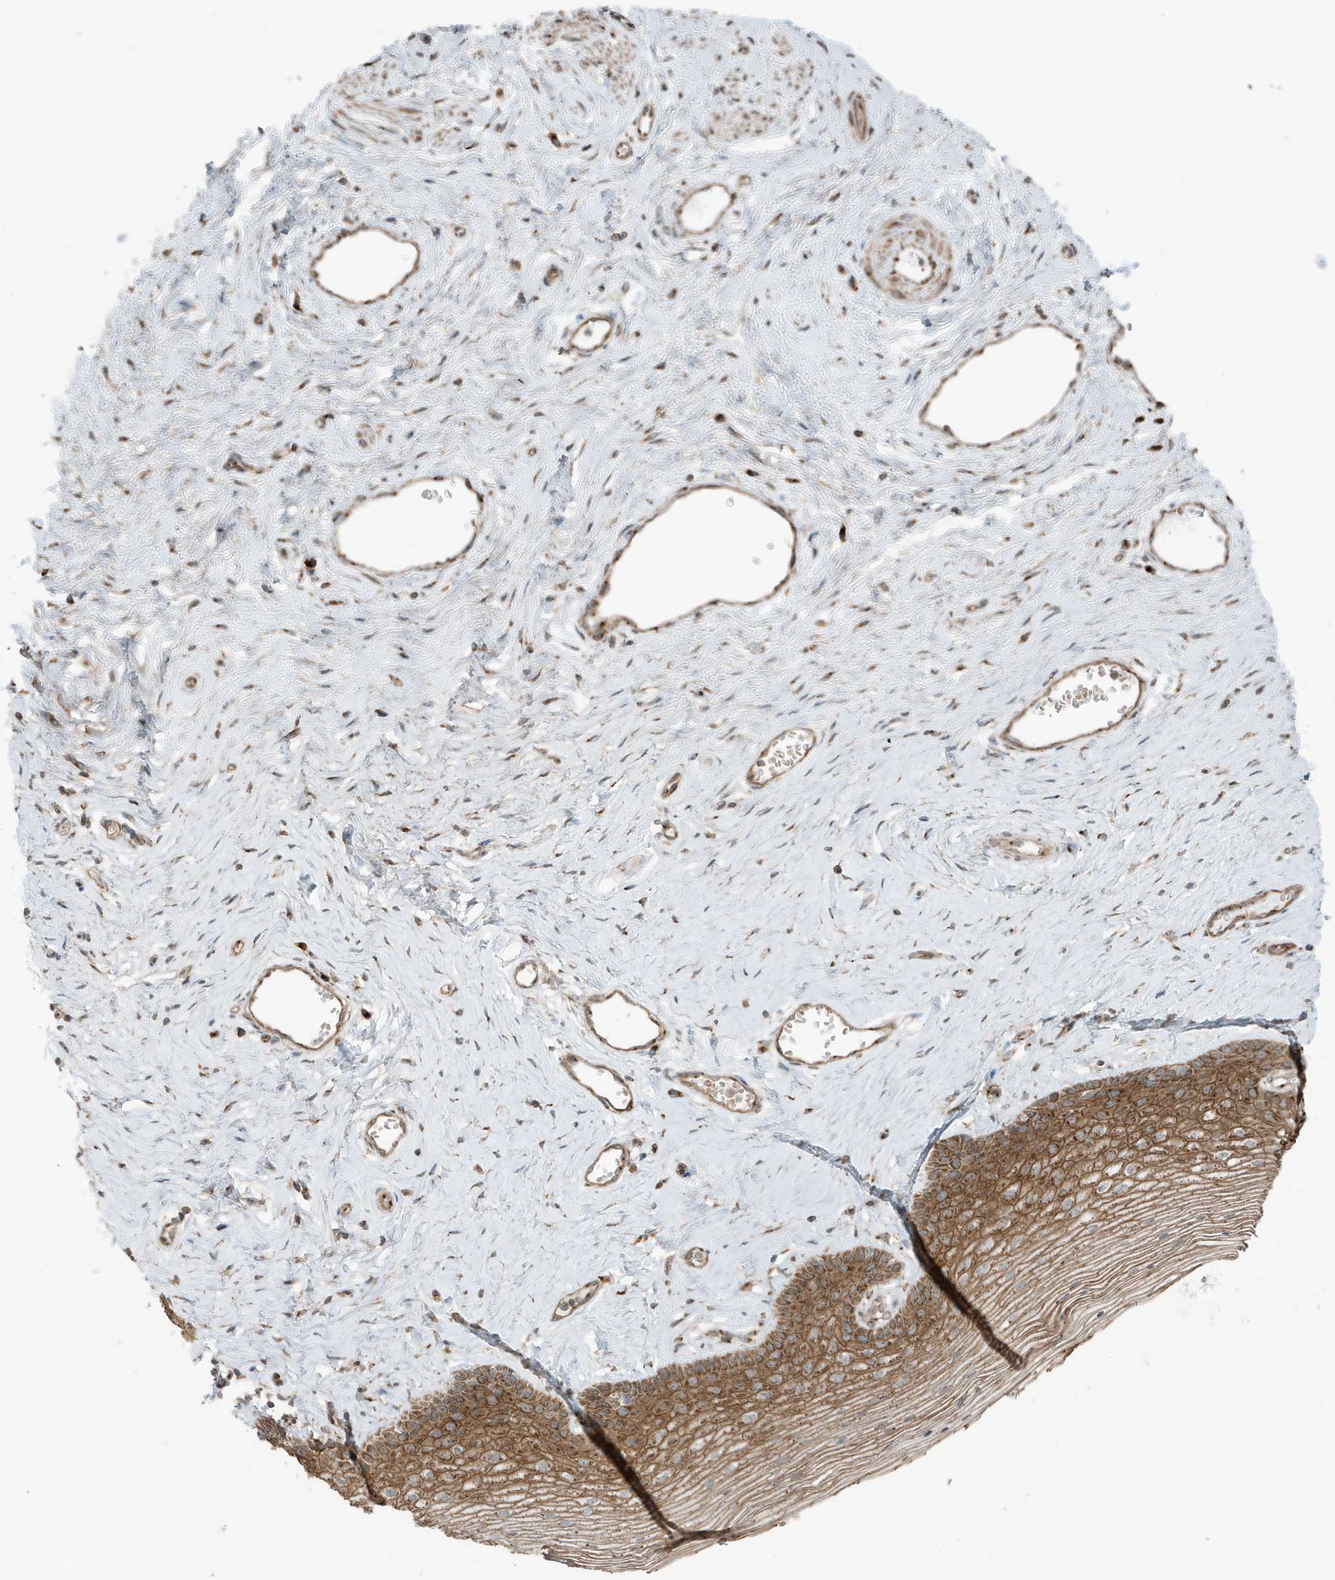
{"staining": {"intensity": "moderate", "quantity": ">75%", "location": "cytoplasmic/membranous"}, "tissue": "vagina", "cell_type": "Squamous epithelial cells", "image_type": "normal", "snomed": [{"axis": "morphology", "description": "Normal tissue, NOS"}, {"axis": "topography", "description": "Vagina"}], "caption": "DAB immunohistochemical staining of normal vagina exhibits moderate cytoplasmic/membranous protein expression in approximately >75% of squamous epithelial cells. (Brightfield microscopy of DAB IHC at high magnification).", "gene": "GOLGA4", "patient": {"sex": "female", "age": 46}}